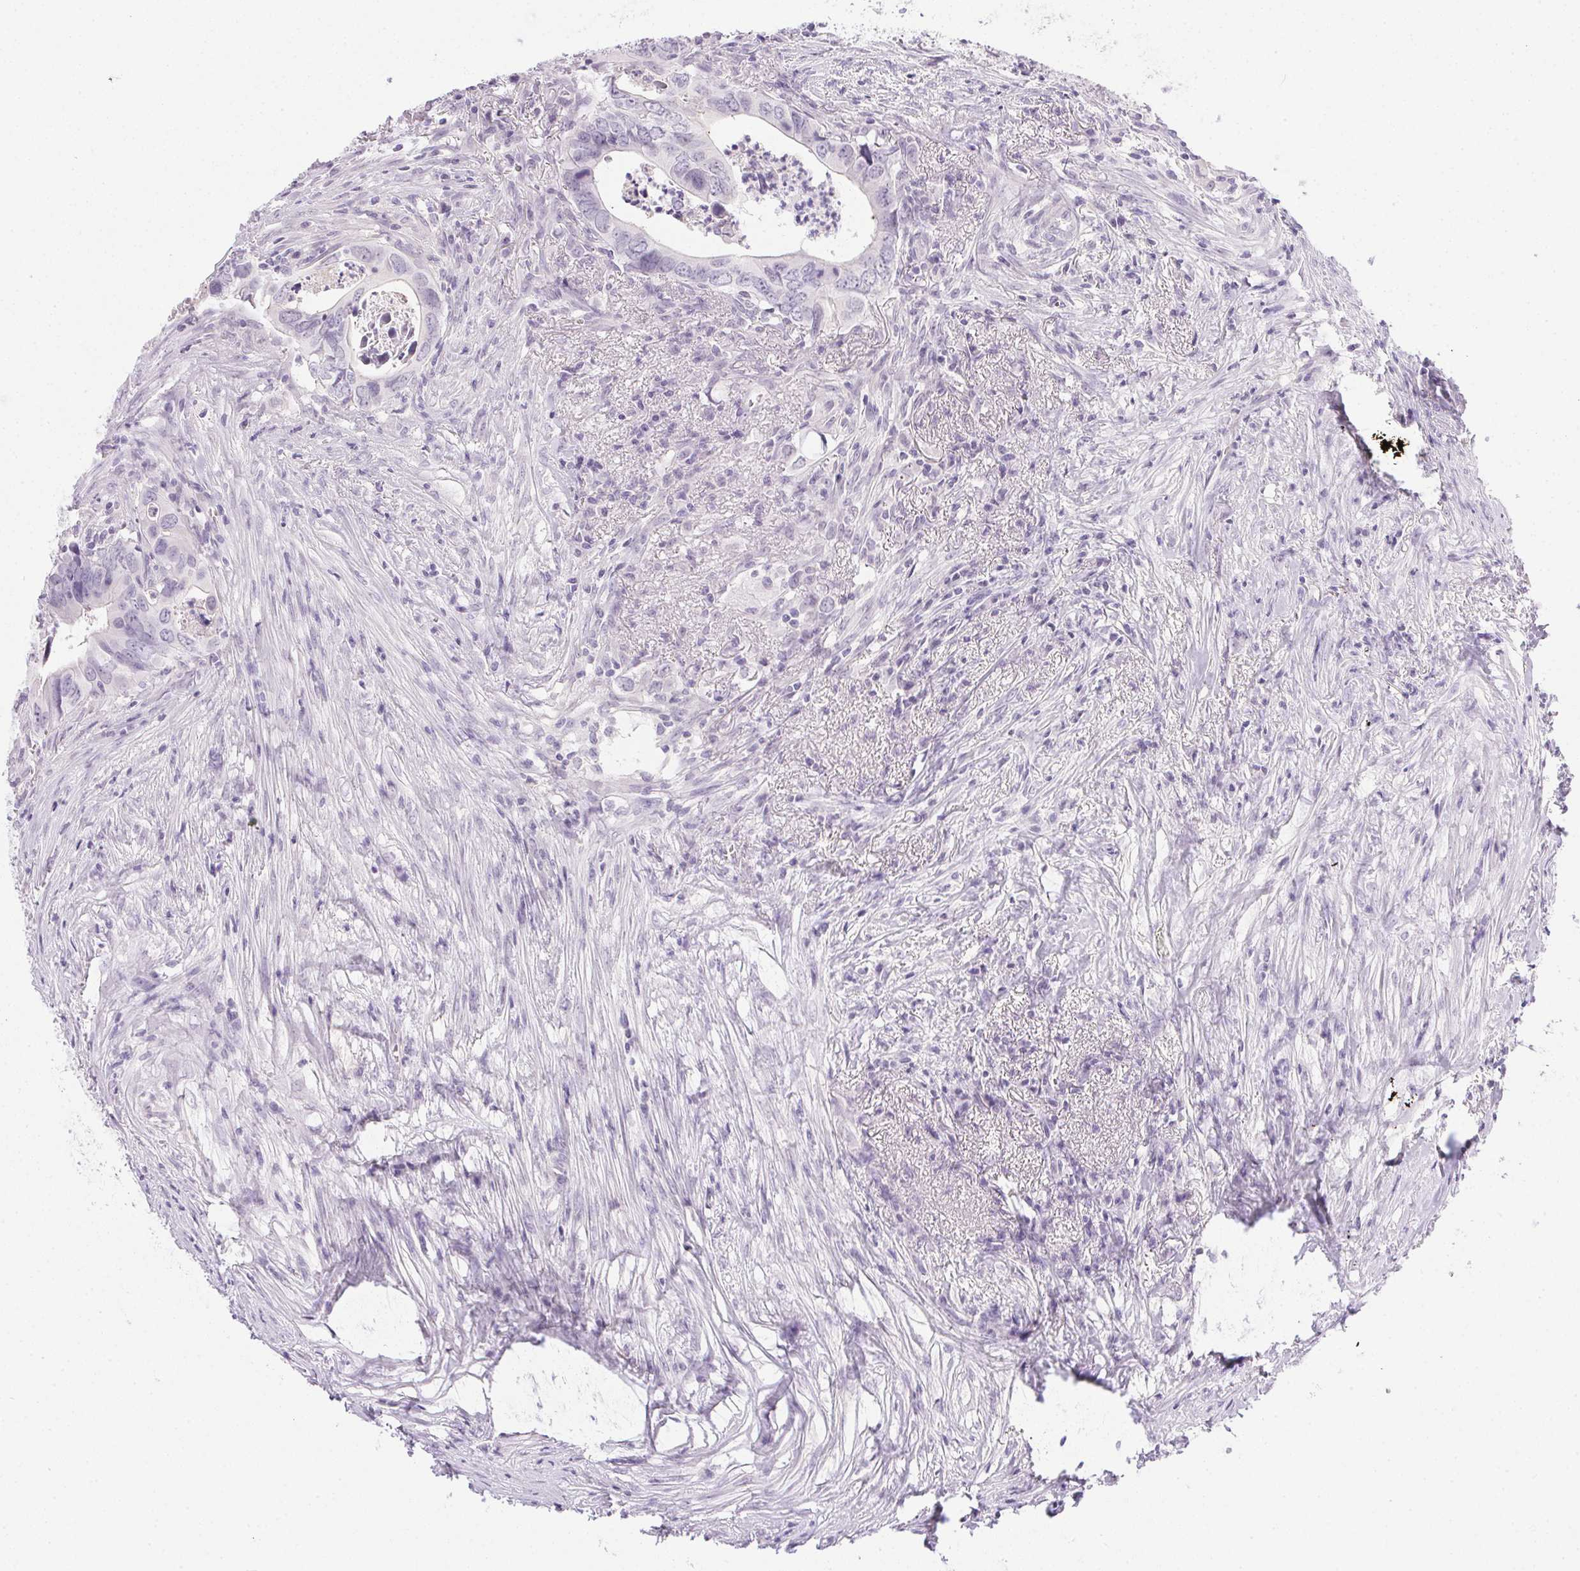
{"staining": {"intensity": "negative", "quantity": "none", "location": "none"}, "tissue": "colorectal cancer", "cell_type": "Tumor cells", "image_type": "cancer", "snomed": [{"axis": "morphology", "description": "Adenocarcinoma, NOS"}, {"axis": "topography", "description": "Colon"}], "caption": "Human colorectal adenocarcinoma stained for a protein using immunohistochemistry (IHC) displays no expression in tumor cells.", "gene": "PRL", "patient": {"sex": "female", "age": 82}}